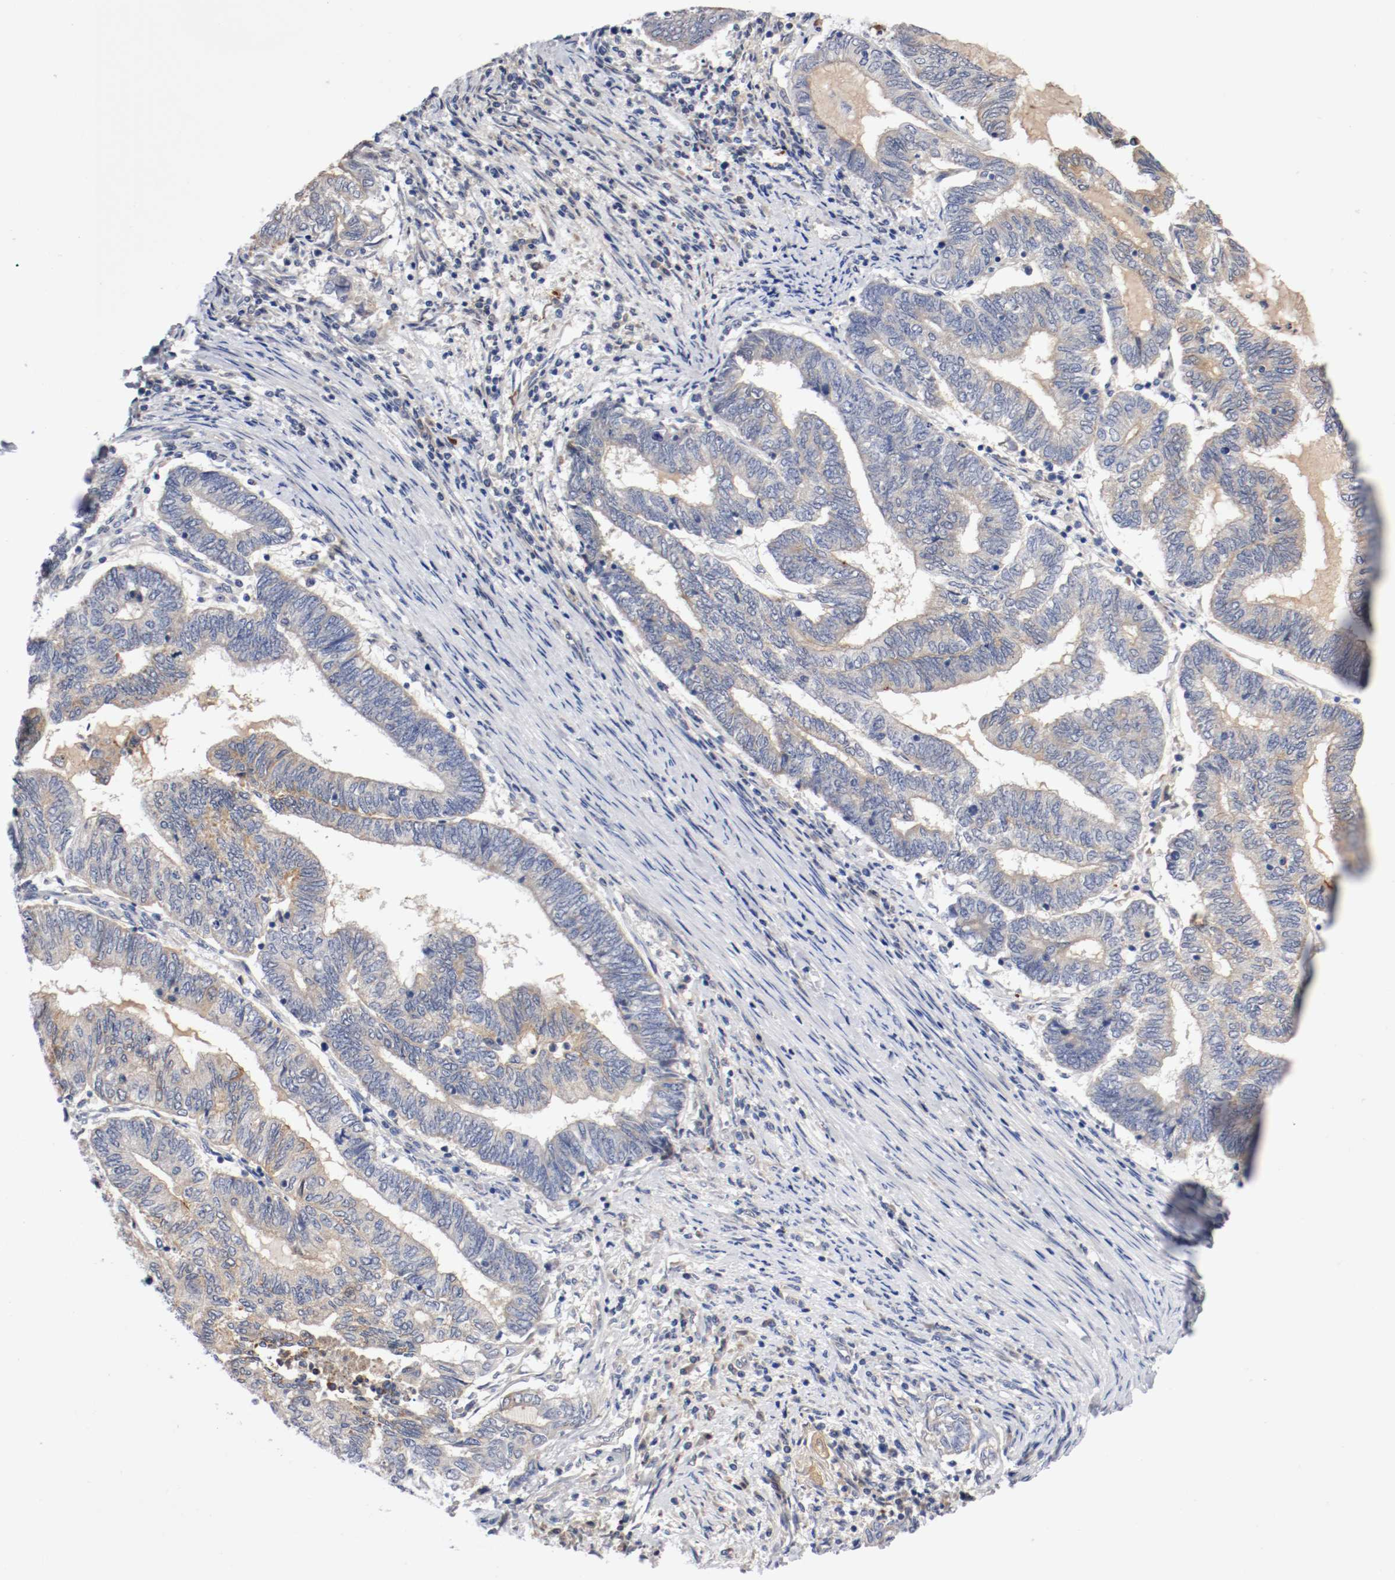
{"staining": {"intensity": "weak", "quantity": "<25%", "location": "cytoplasmic/membranous"}, "tissue": "endometrial cancer", "cell_type": "Tumor cells", "image_type": "cancer", "snomed": [{"axis": "morphology", "description": "Adenocarcinoma, NOS"}, {"axis": "topography", "description": "Uterus"}, {"axis": "topography", "description": "Endometrium"}], "caption": "An immunohistochemistry (IHC) micrograph of endometrial adenocarcinoma is shown. There is no staining in tumor cells of endometrial adenocarcinoma.", "gene": "PCSK6", "patient": {"sex": "female", "age": 70}}